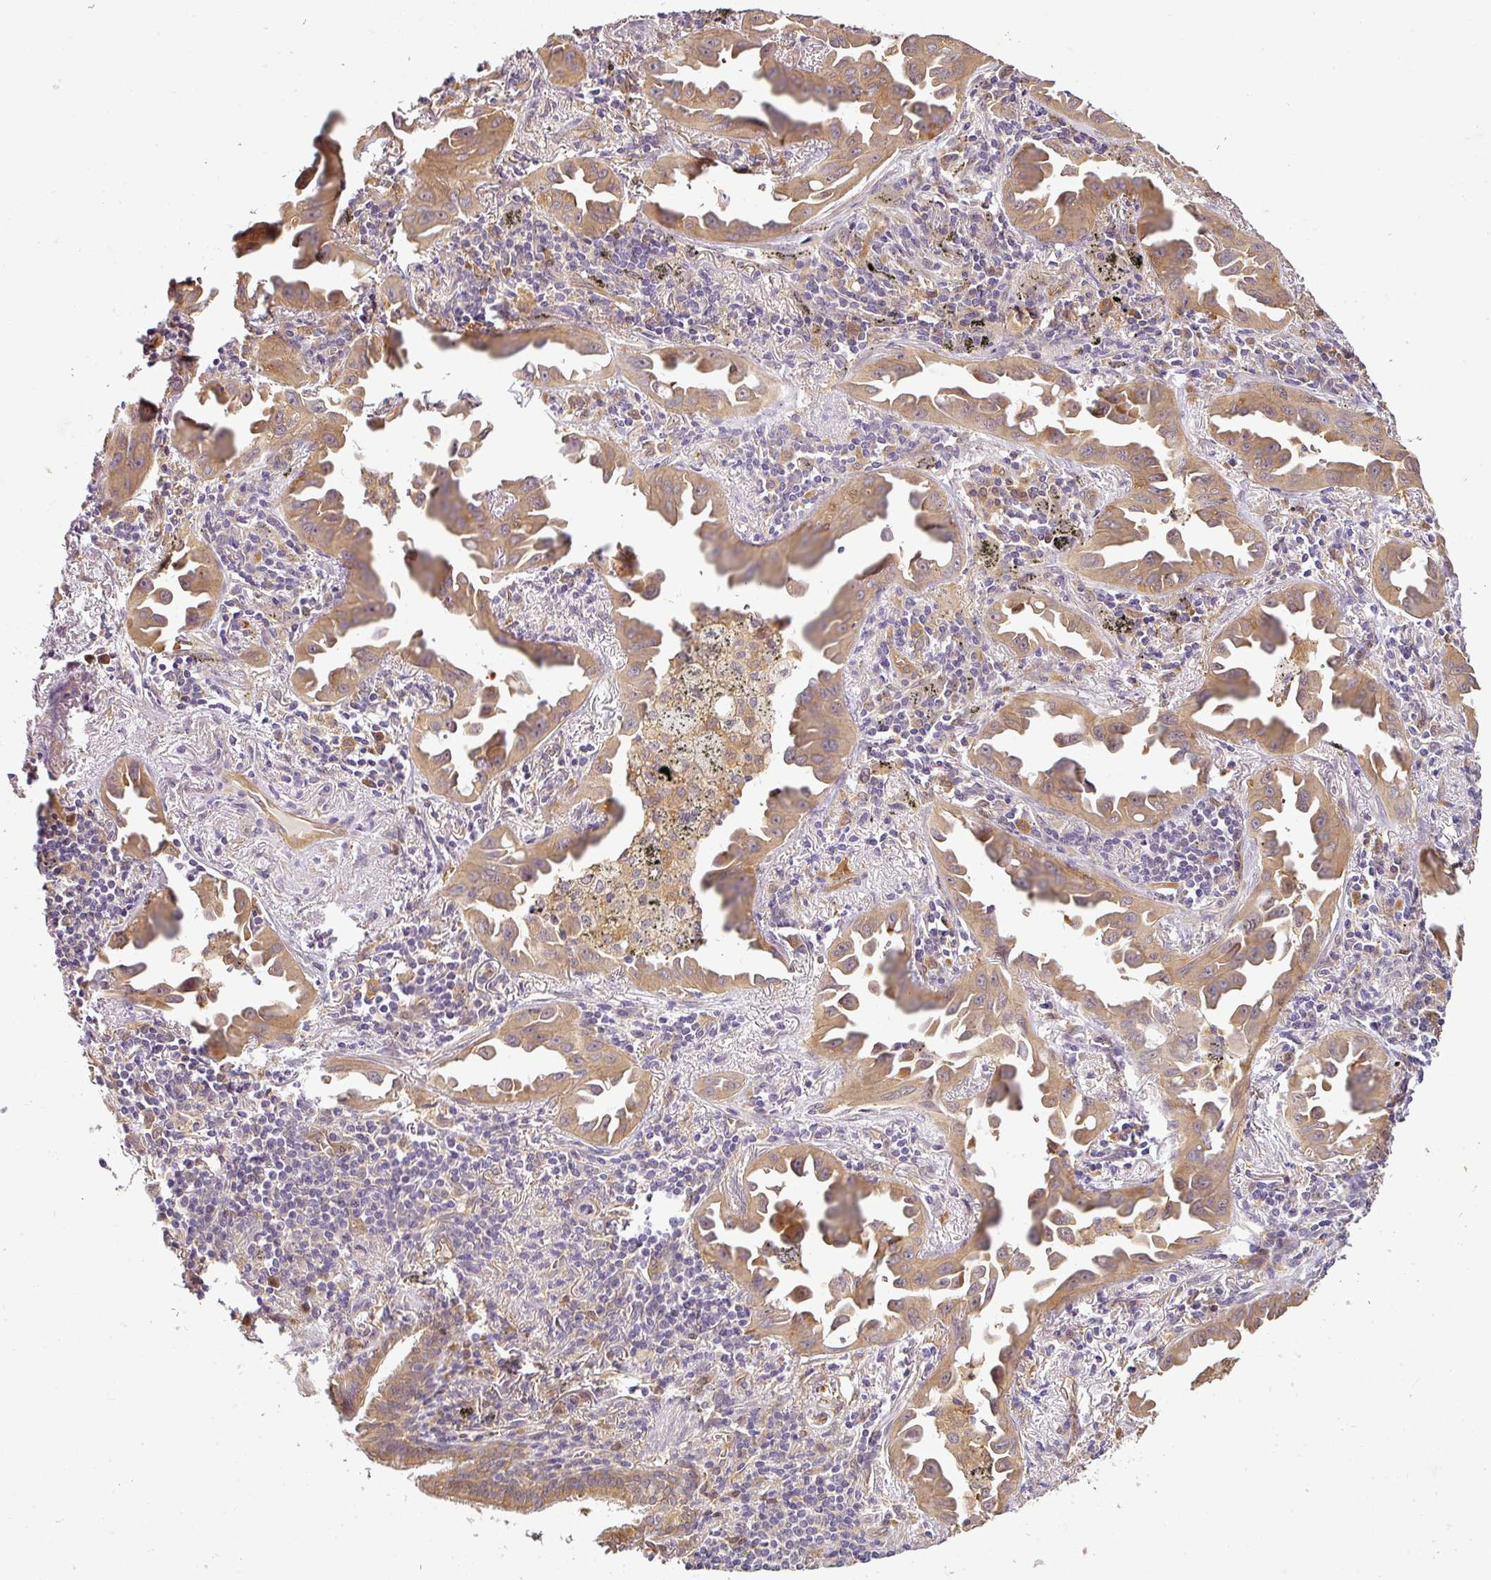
{"staining": {"intensity": "moderate", "quantity": ">75%", "location": "cytoplasmic/membranous"}, "tissue": "lung cancer", "cell_type": "Tumor cells", "image_type": "cancer", "snomed": [{"axis": "morphology", "description": "Adenocarcinoma, NOS"}, {"axis": "topography", "description": "Lung"}], "caption": "The micrograph reveals immunohistochemical staining of lung cancer. There is moderate cytoplasmic/membranous staining is present in approximately >75% of tumor cells.", "gene": "ANKRD18A", "patient": {"sex": "male", "age": 68}}